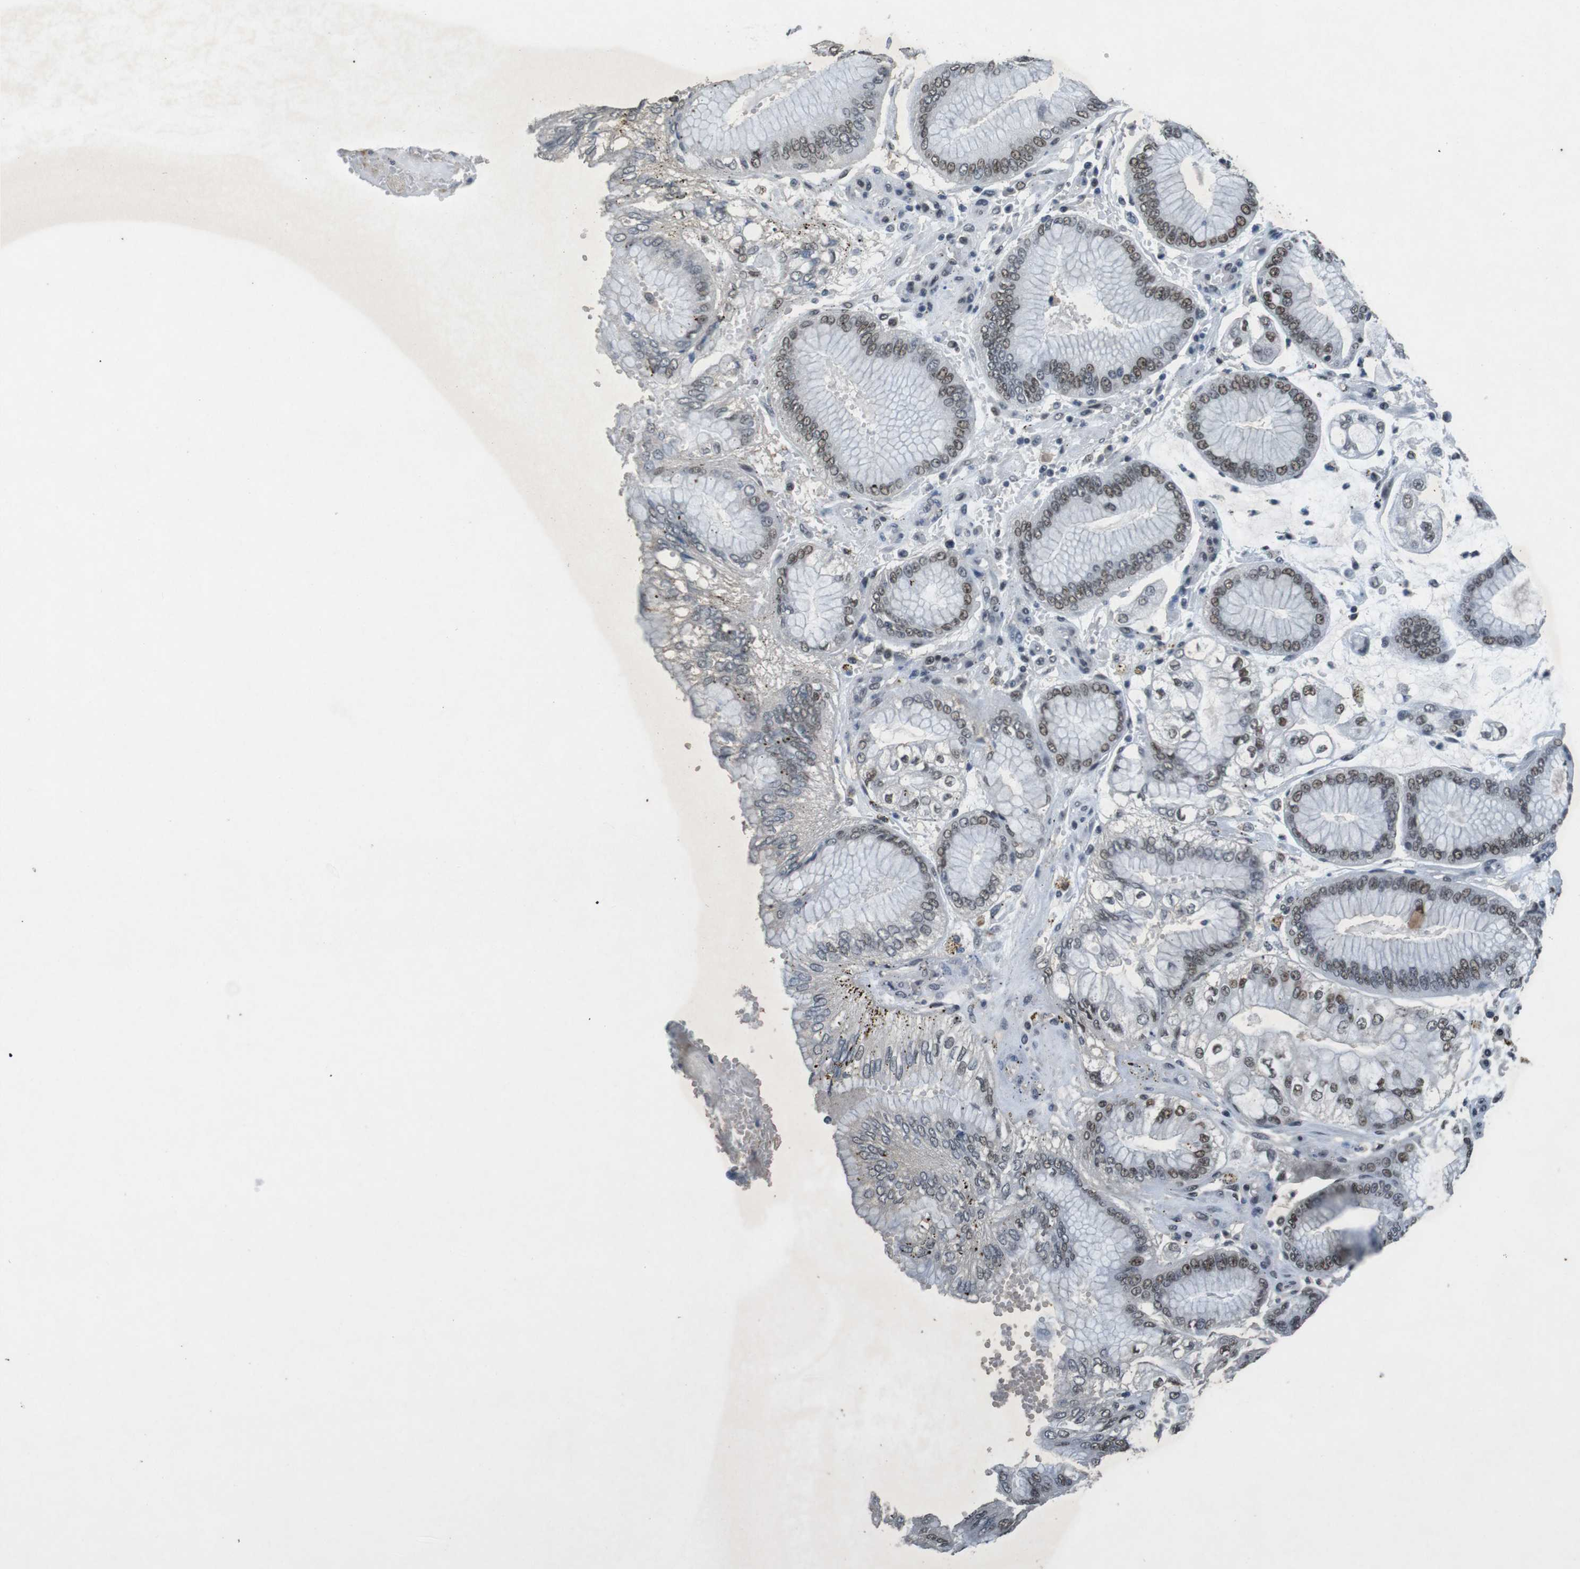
{"staining": {"intensity": "weak", "quantity": ">75%", "location": "nuclear"}, "tissue": "stomach cancer", "cell_type": "Tumor cells", "image_type": "cancer", "snomed": [{"axis": "morphology", "description": "Adenocarcinoma, NOS"}, {"axis": "topography", "description": "Stomach"}], "caption": "Immunohistochemistry (IHC) (DAB (3,3'-diaminobenzidine)) staining of human adenocarcinoma (stomach) exhibits weak nuclear protein staining in about >75% of tumor cells. Nuclei are stained in blue.", "gene": "USP7", "patient": {"sex": "male", "age": 76}}